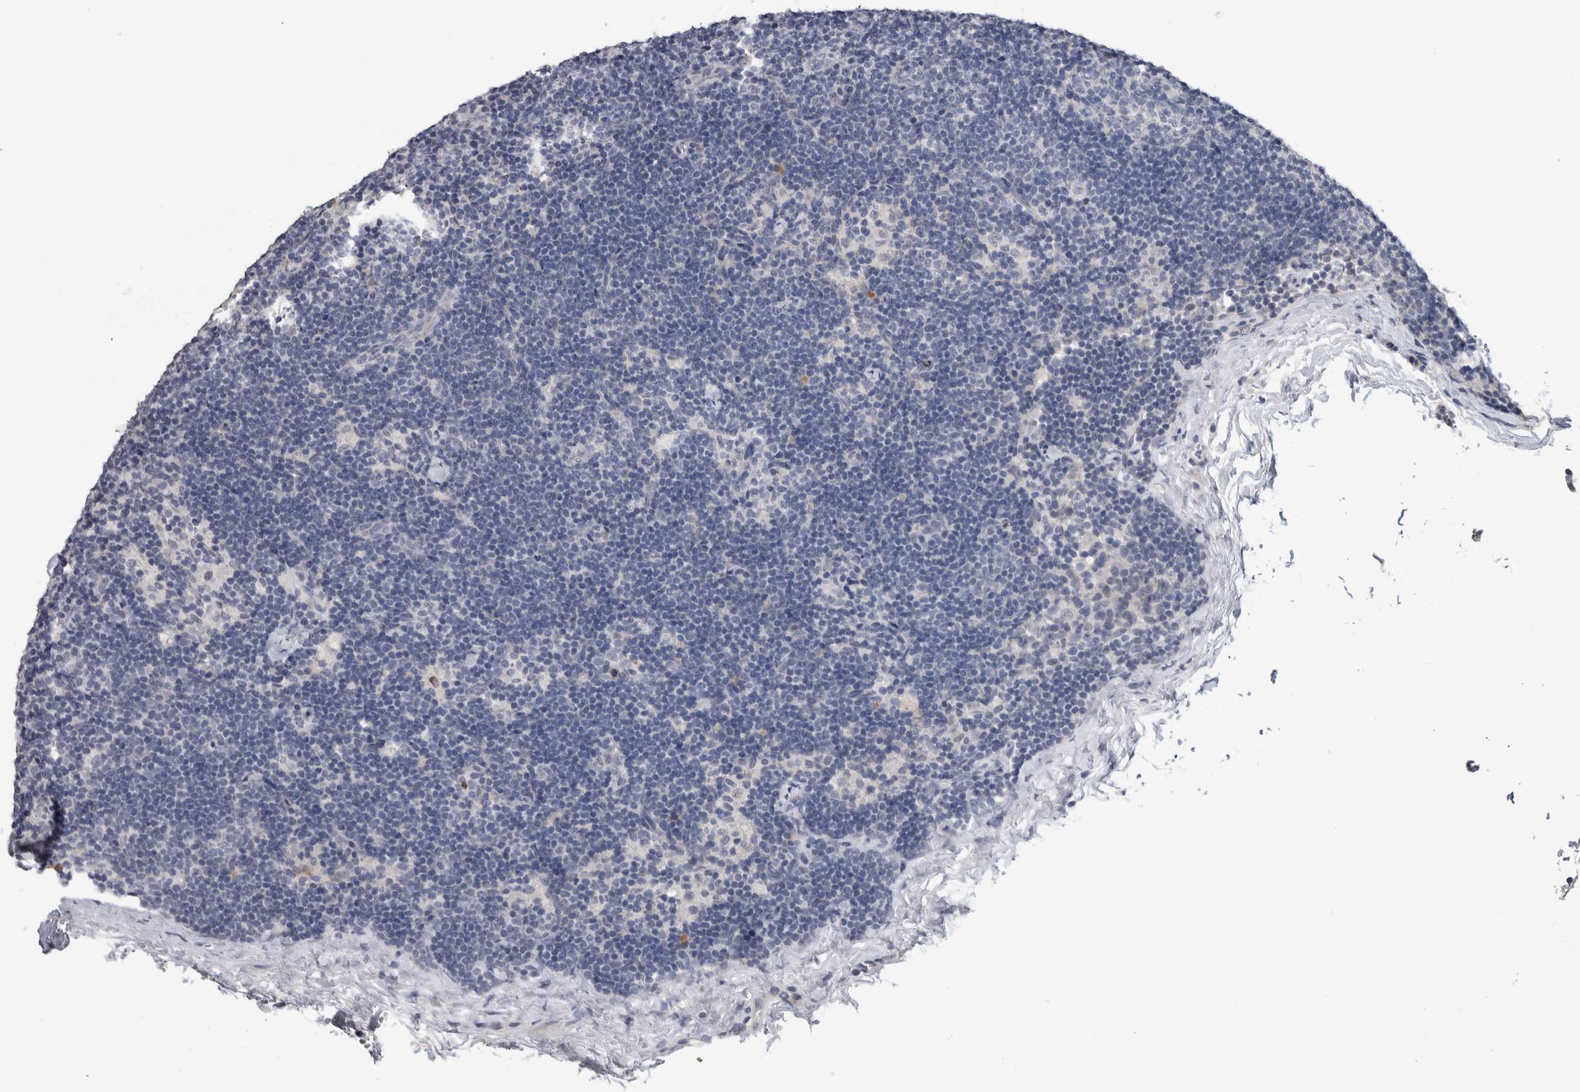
{"staining": {"intensity": "negative", "quantity": "none", "location": "none"}, "tissue": "lymph node", "cell_type": "Germinal center cells", "image_type": "normal", "snomed": [{"axis": "morphology", "description": "Normal tissue, NOS"}, {"axis": "topography", "description": "Lymph node"}], "caption": "Protein analysis of normal lymph node demonstrates no significant expression in germinal center cells.", "gene": "TMEM102", "patient": {"sex": "female", "age": 22}}